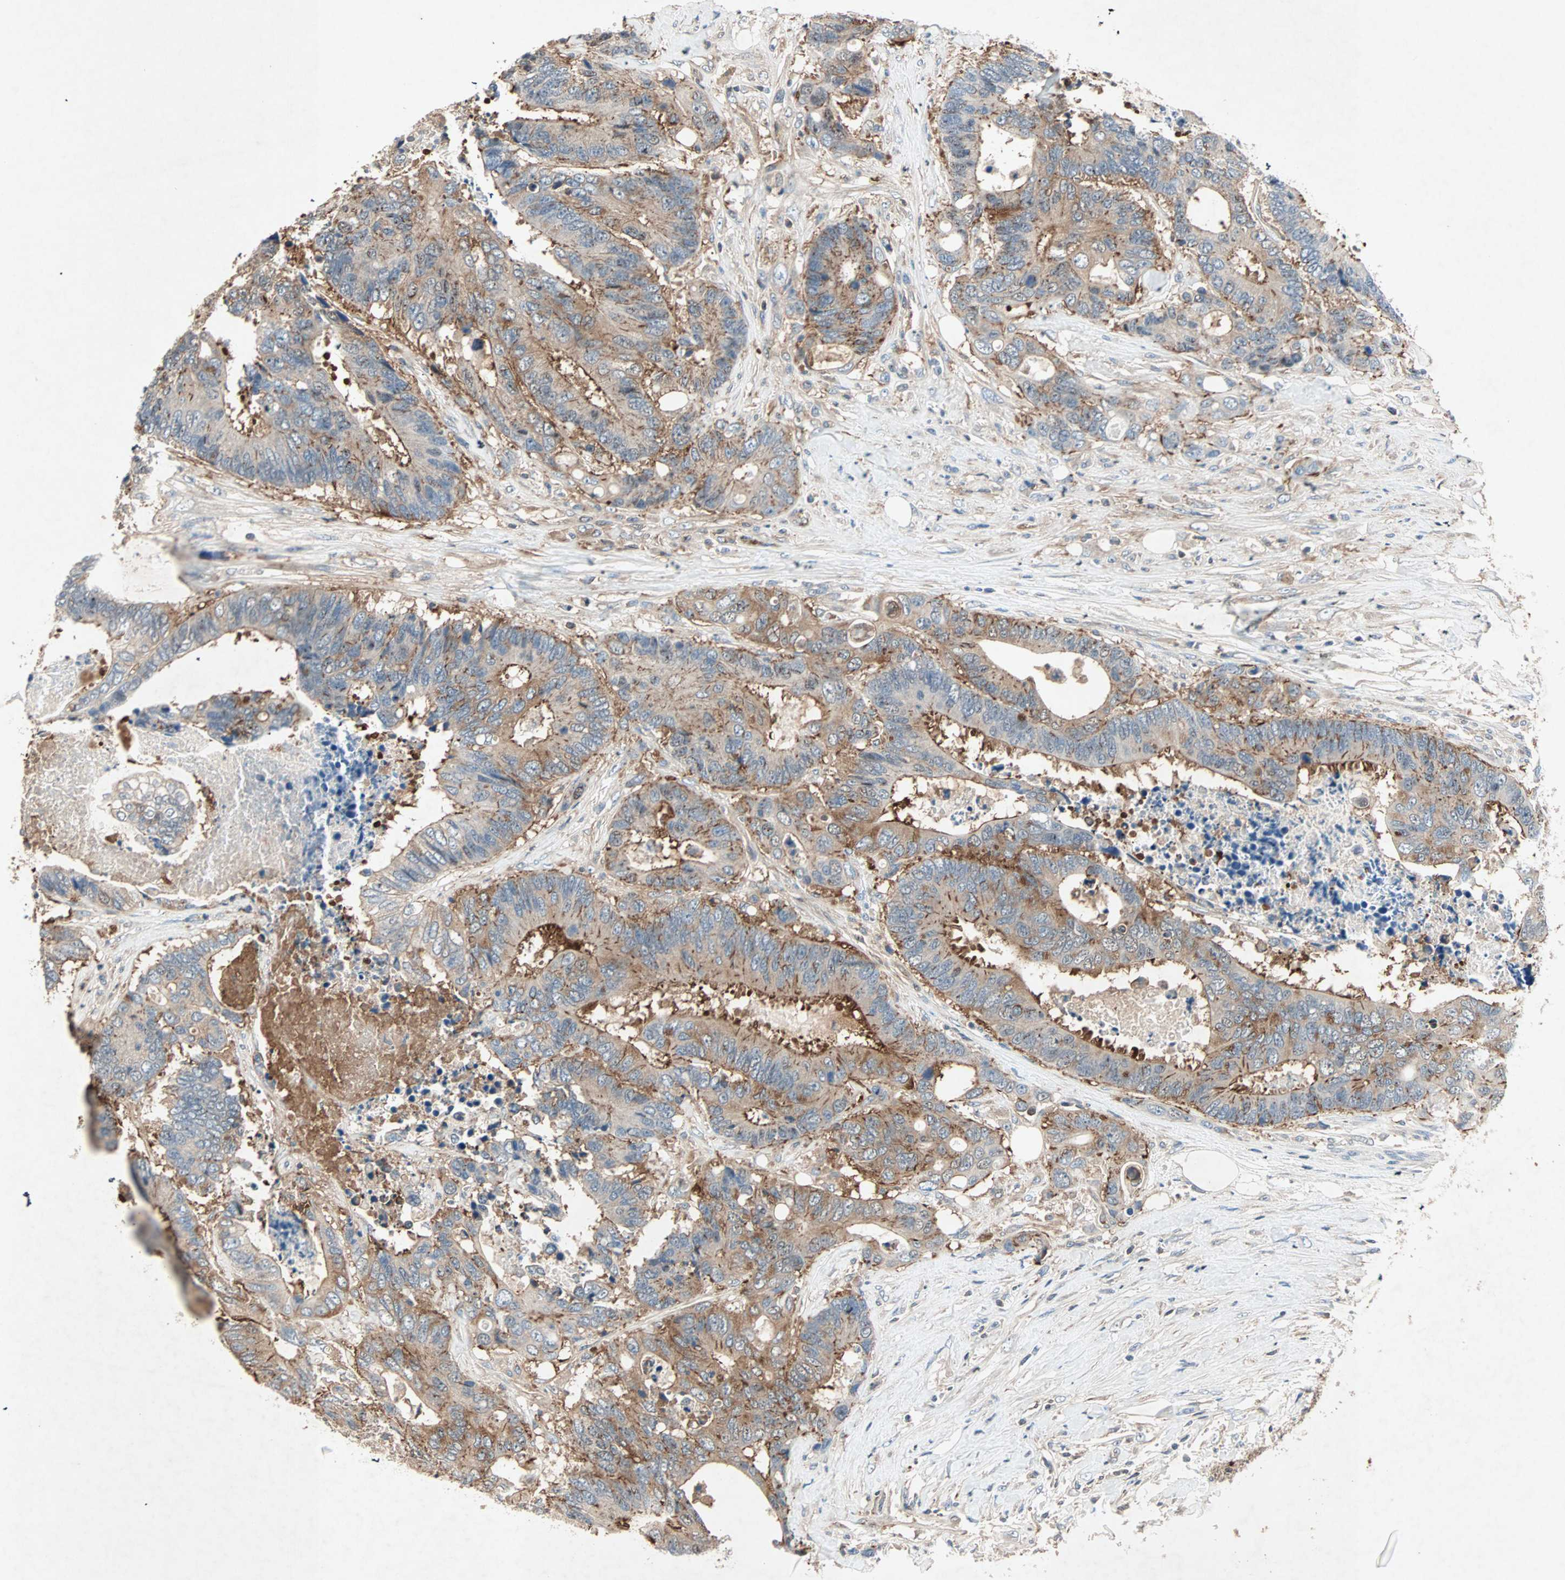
{"staining": {"intensity": "strong", "quantity": ">75%", "location": "cytoplasmic/membranous"}, "tissue": "colorectal cancer", "cell_type": "Tumor cells", "image_type": "cancer", "snomed": [{"axis": "morphology", "description": "Adenocarcinoma, NOS"}, {"axis": "topography", "description": "Rectum"}], "caption": "High-magnification brightfield microscopy of colorectal adenocarcinoma stained with DAB (brown) and counterstained with hematoxylin (blue). tumor cells exhibit strong cytoplasmic/membranous staining is appreciated in approximately>75% of cells.", "gene": "TEC", "patient": {"sex": "male", "age": 55}}